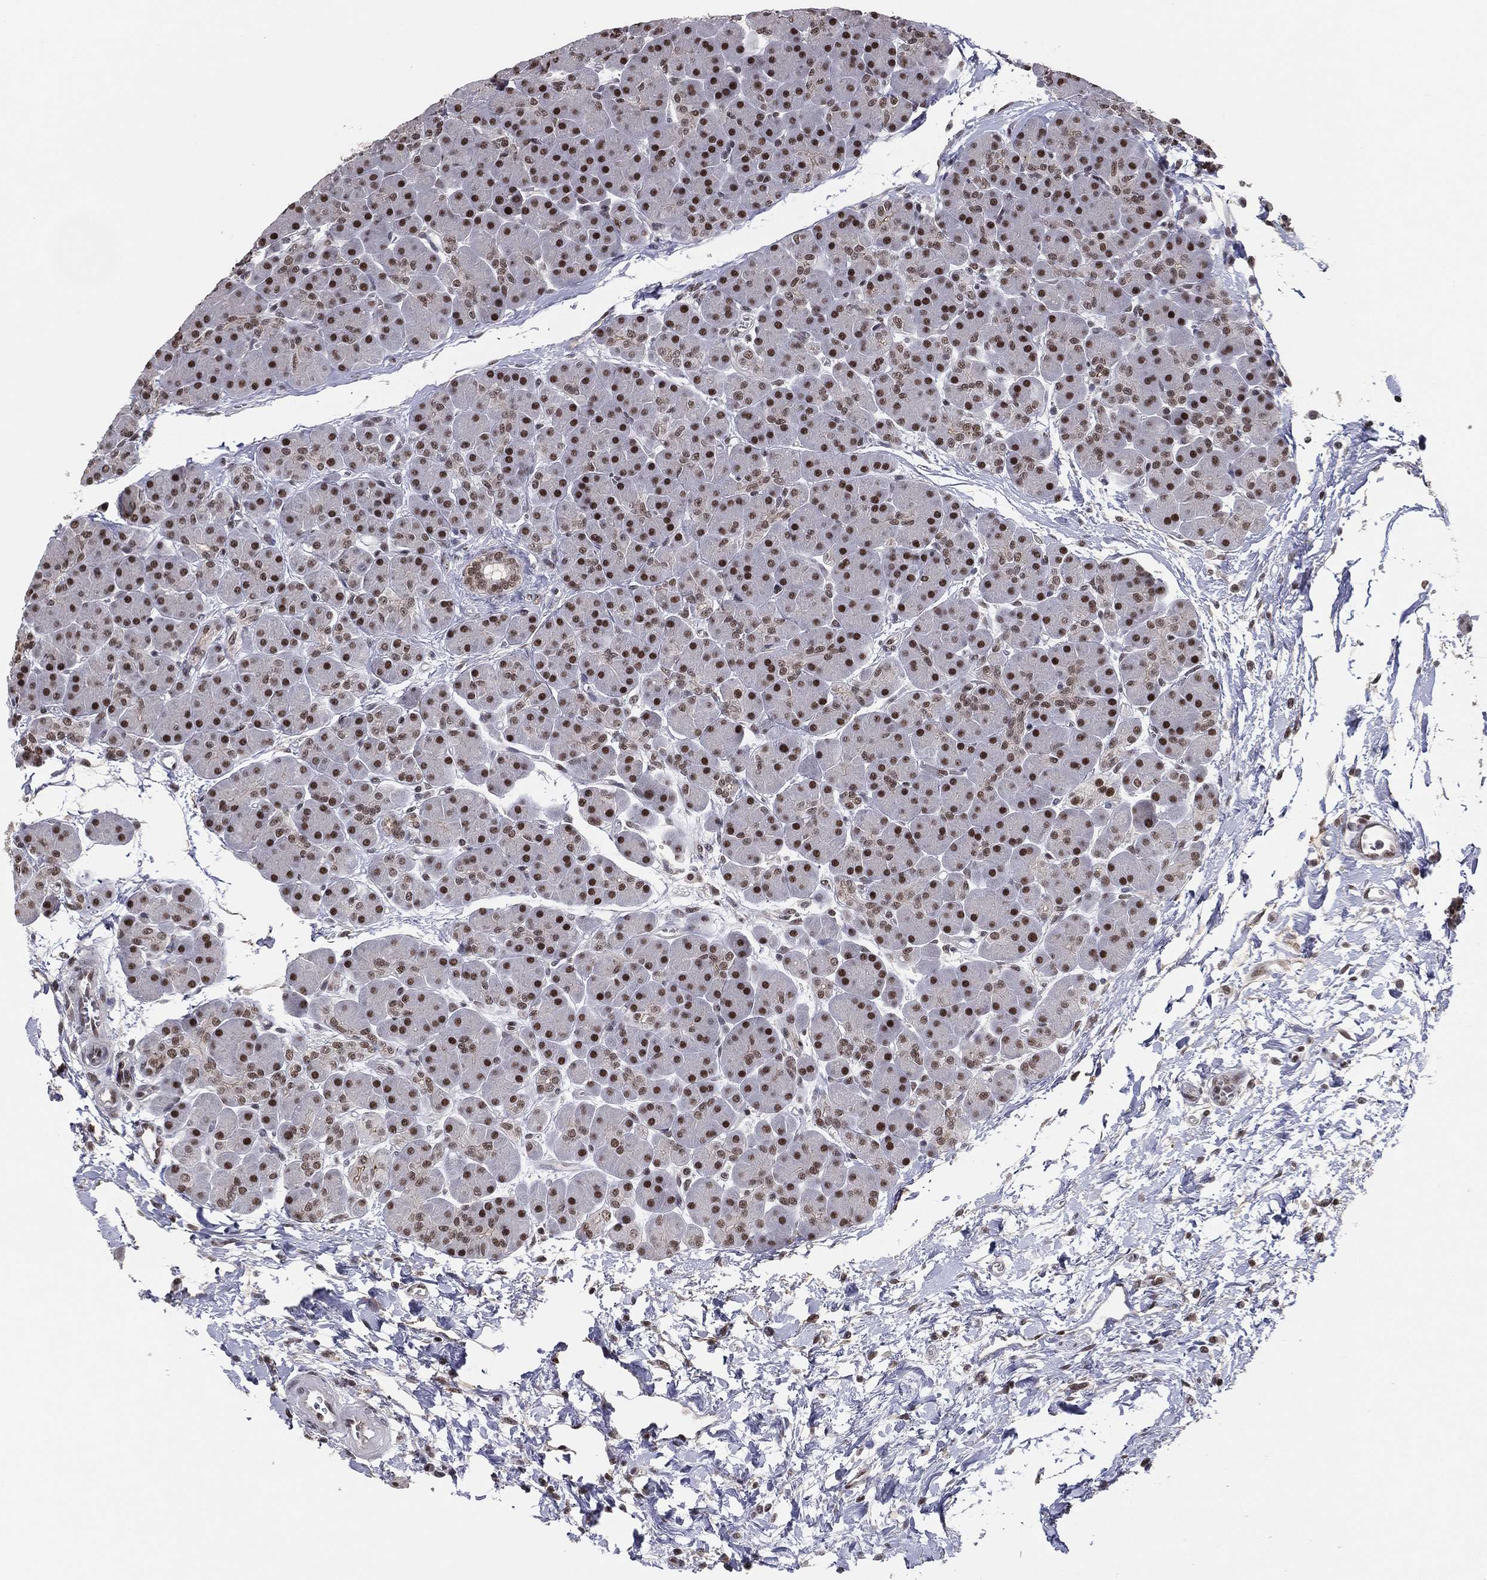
{"staining": {"intensity": "strong", "quantity": "25%-75%", "location": "nuclear"}, "tissue": "pancreas", "cell_type": "Exocrine glandular cells", "image_type": "normal", "snomed": [{"axis": "morphology", "description": "Normal tissue, NOS"}, {"axis": "topography", "description": "Pancreas"}], "caption": "The photomicrograph exhibits staining of benign pancreas, revealing strong nuclear protein positivity (brown color) within exocrine glandular cells. (brown staining indicates protein expression, while blue staining denotes nuclei).", "gene": "GPALPP1", "patient": {"sex": "female", "age": 44}}